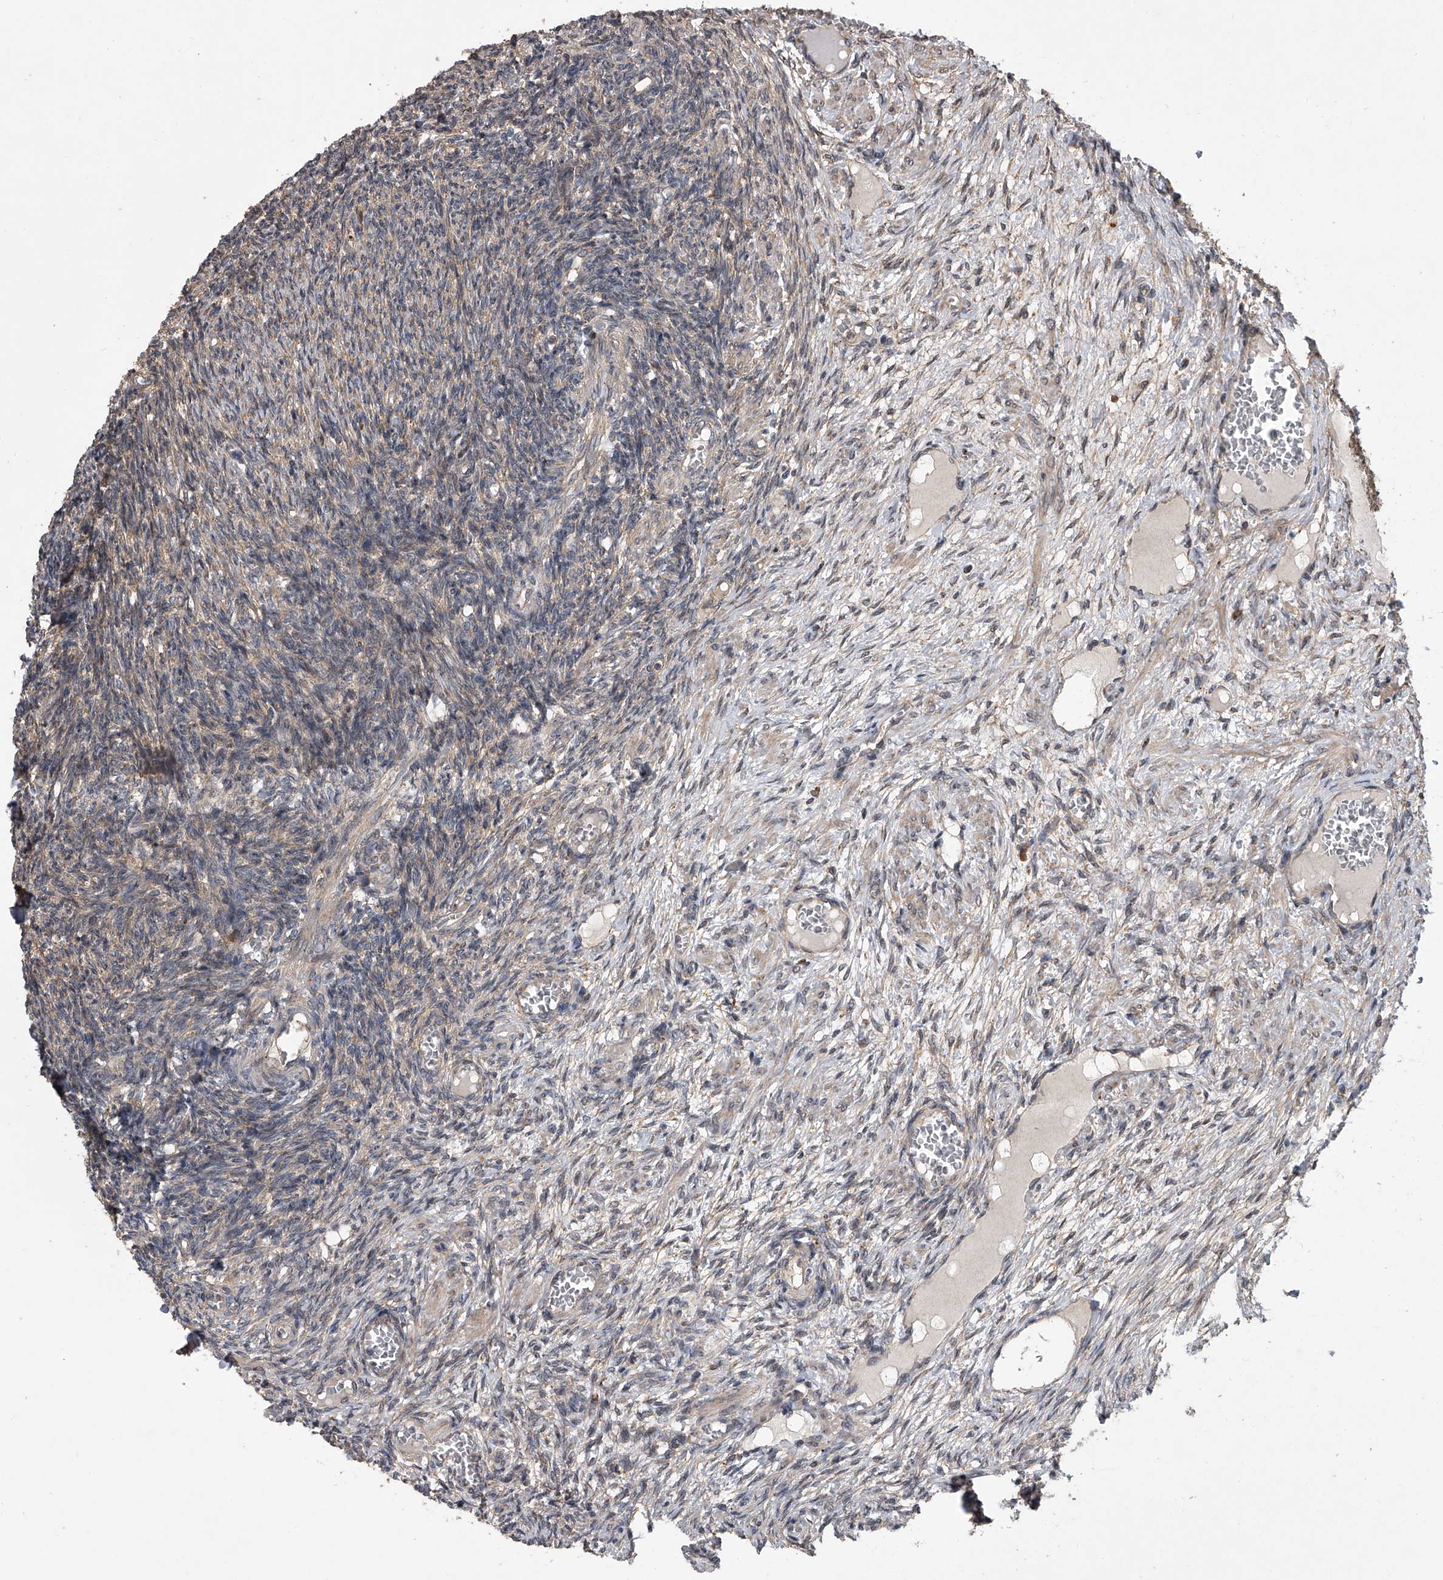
{"staining": {"intensity": "weak", "quantity": "<25%", "location": "cytoplasmic/membranous"}, "tissue": "ovary", "cell_type": "Ovarian stroma cells", "image_type": "normal", "snomed": [{"axis": "morphology", "description": "Normal tissue, NOS"}, {"axis": "topography", "description": "Ovary"}], "caption": "Ovary was stained to show a protein in brown. There is no significant expression in ovarian stroma cells. (IHC, brightfield microscopy, high magnification).", "gene": "GEMIN8", "patient": {"sex": "female", "age": 27}}